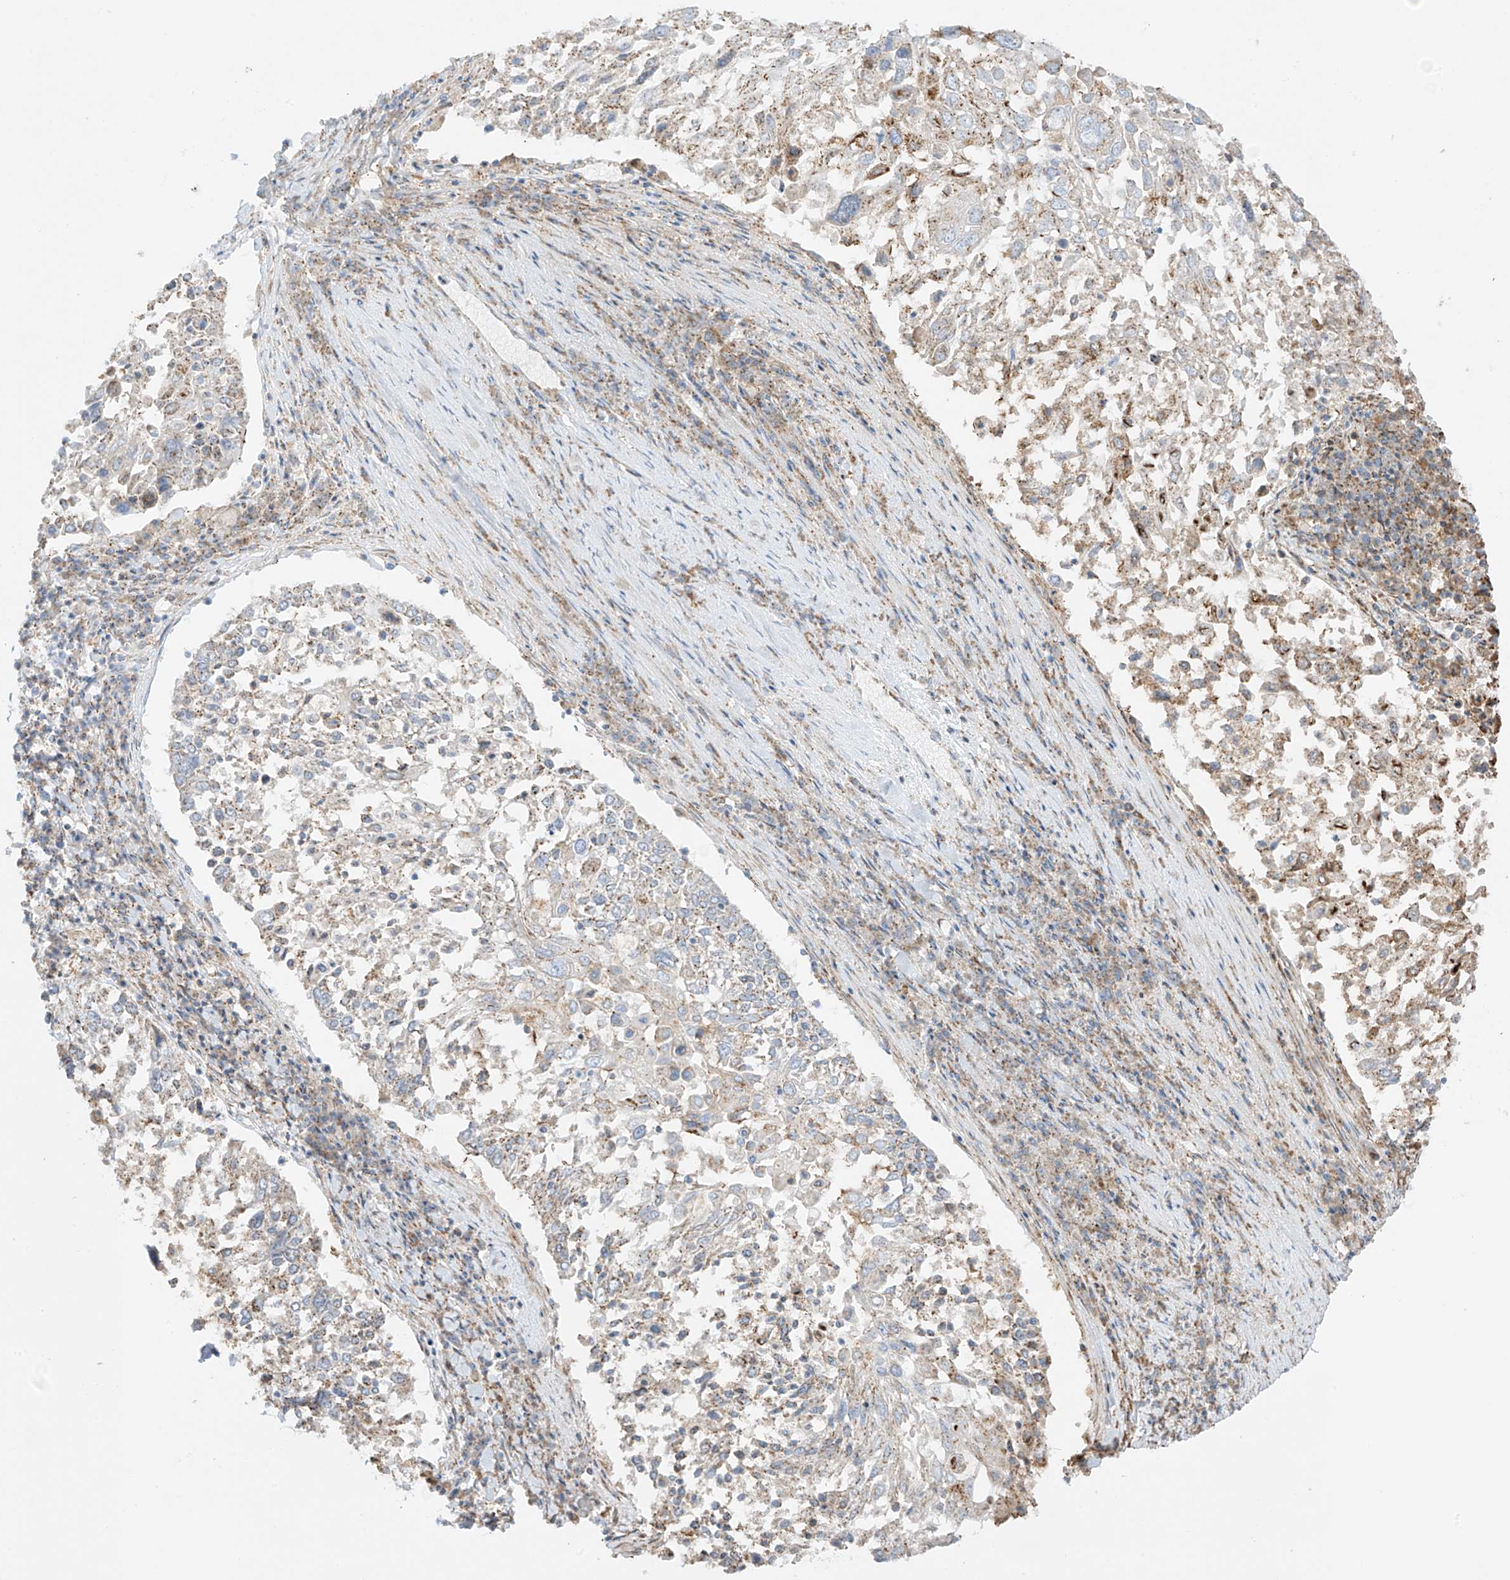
{"staining": {"intensity": "moderate", "quantity": "<25%", "location": "cytoplasmic/membranous"}, "tissue": "lung cancer", "cell_type": "Tumor cells", "image_type": "cancer", "snomed": [{"axis": "morphology", "description": "Squamous cell carcinoma, NOS"}, {"axis": "topography", "description": "Lung"}], "caption": "A brown stain labels moderate cytoplasmic/membranous staining of a protein in human squamous cell carcinoma (lung) tumor cells.", "gene": "XKR3", "patient": {"sex": "male", "age": 65}}